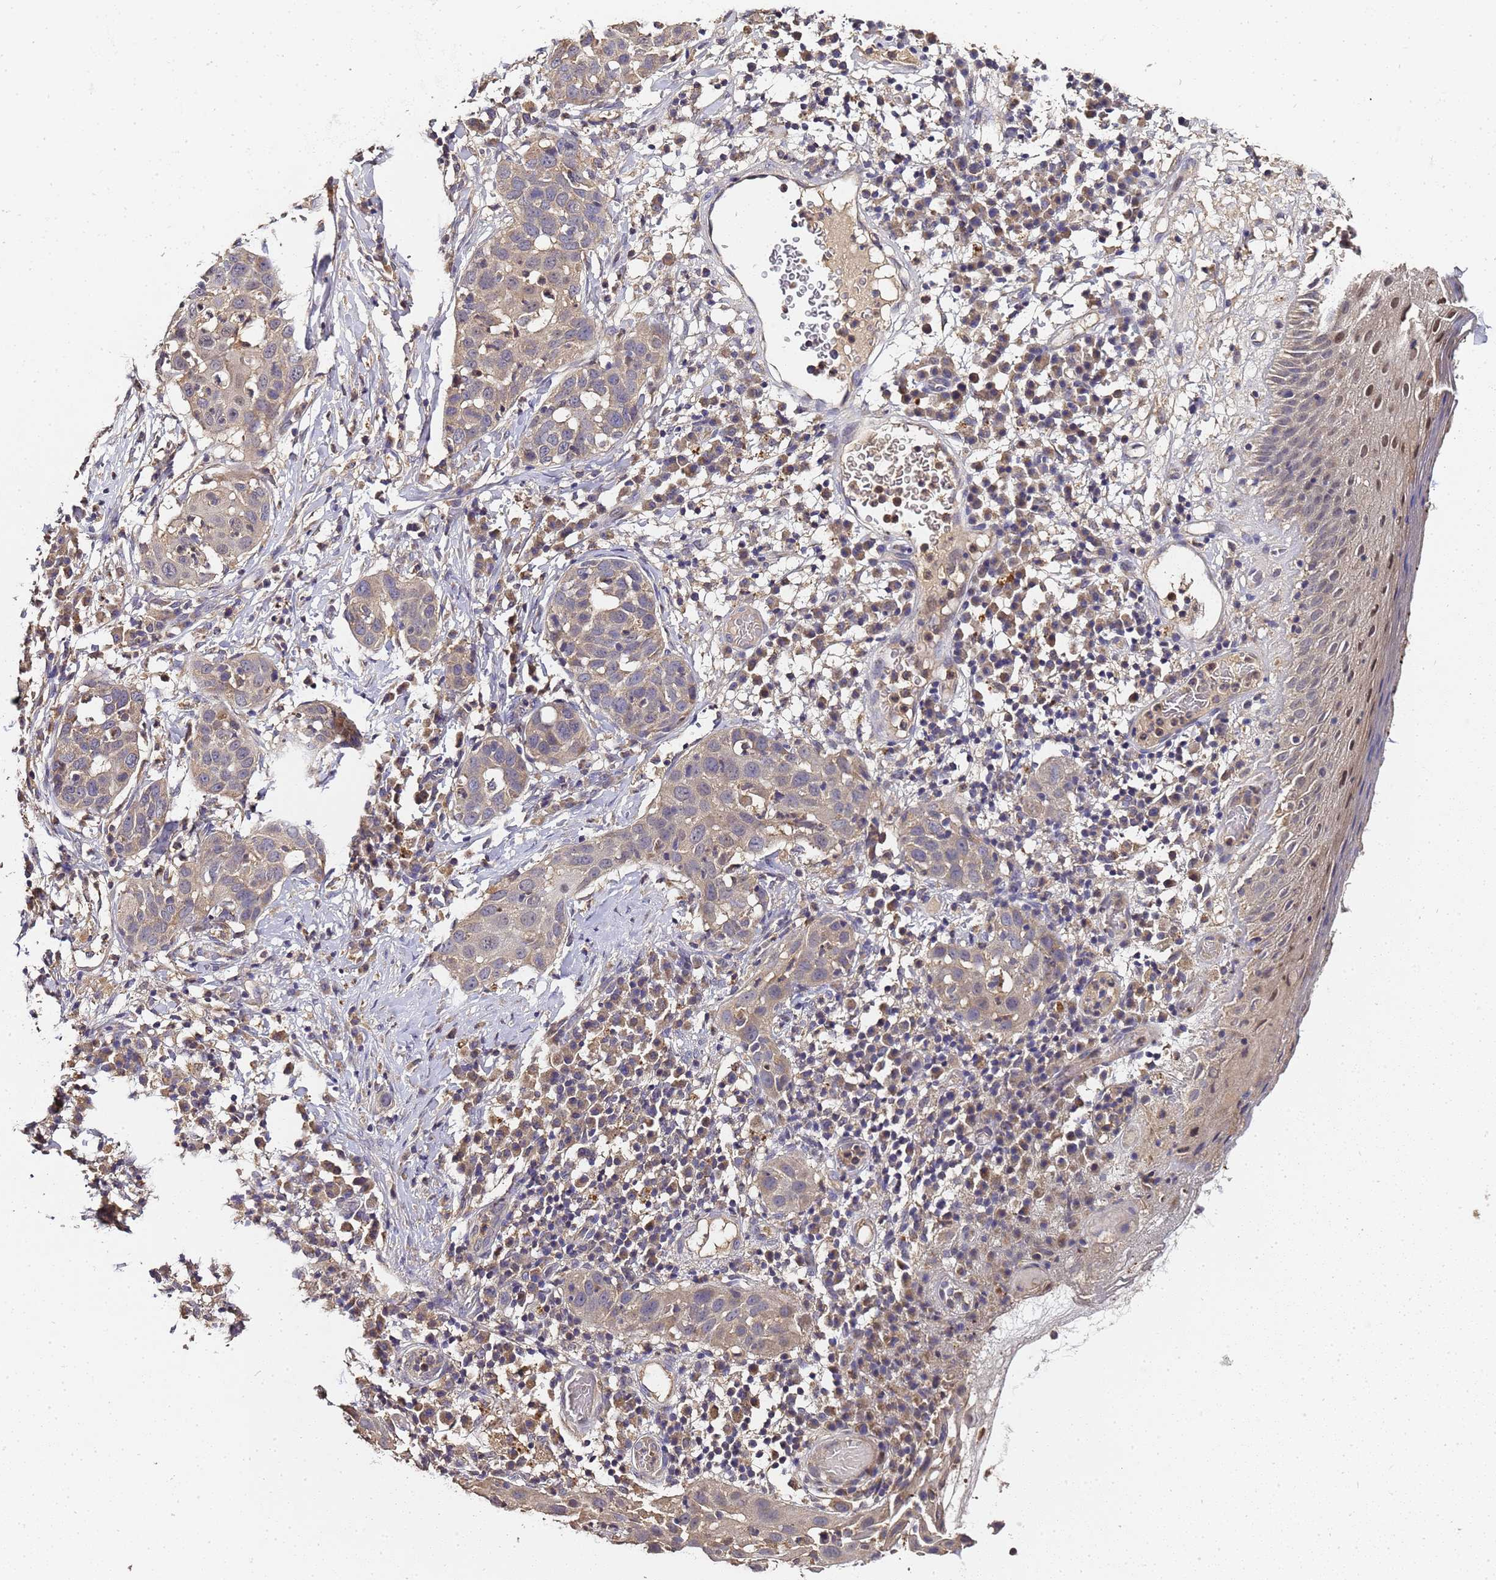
{"staining": {"intensity": "weak", "quantity": "25%-75%", "location": "cytoplasmic/membranous"}, "tissue": "skin cancer", "cell_type": "Tumor cells", "image_type": "cancer", "snomed": [{"axis": "morphology", "description": "Squamous cell carcinoma, NOS"}, {"axis": "topography", "description": "Skin"}], "caption": "DAB (3,3'-diaminobenzidine) immunohistochemical staining of human squamous cell carcinoma (skin) displays weak cytoplasmic/membranous protein expression in about 25%-75% of tumor cells.", "gene": "LGI4", "patient": {"sex": "female", "age": 44}}